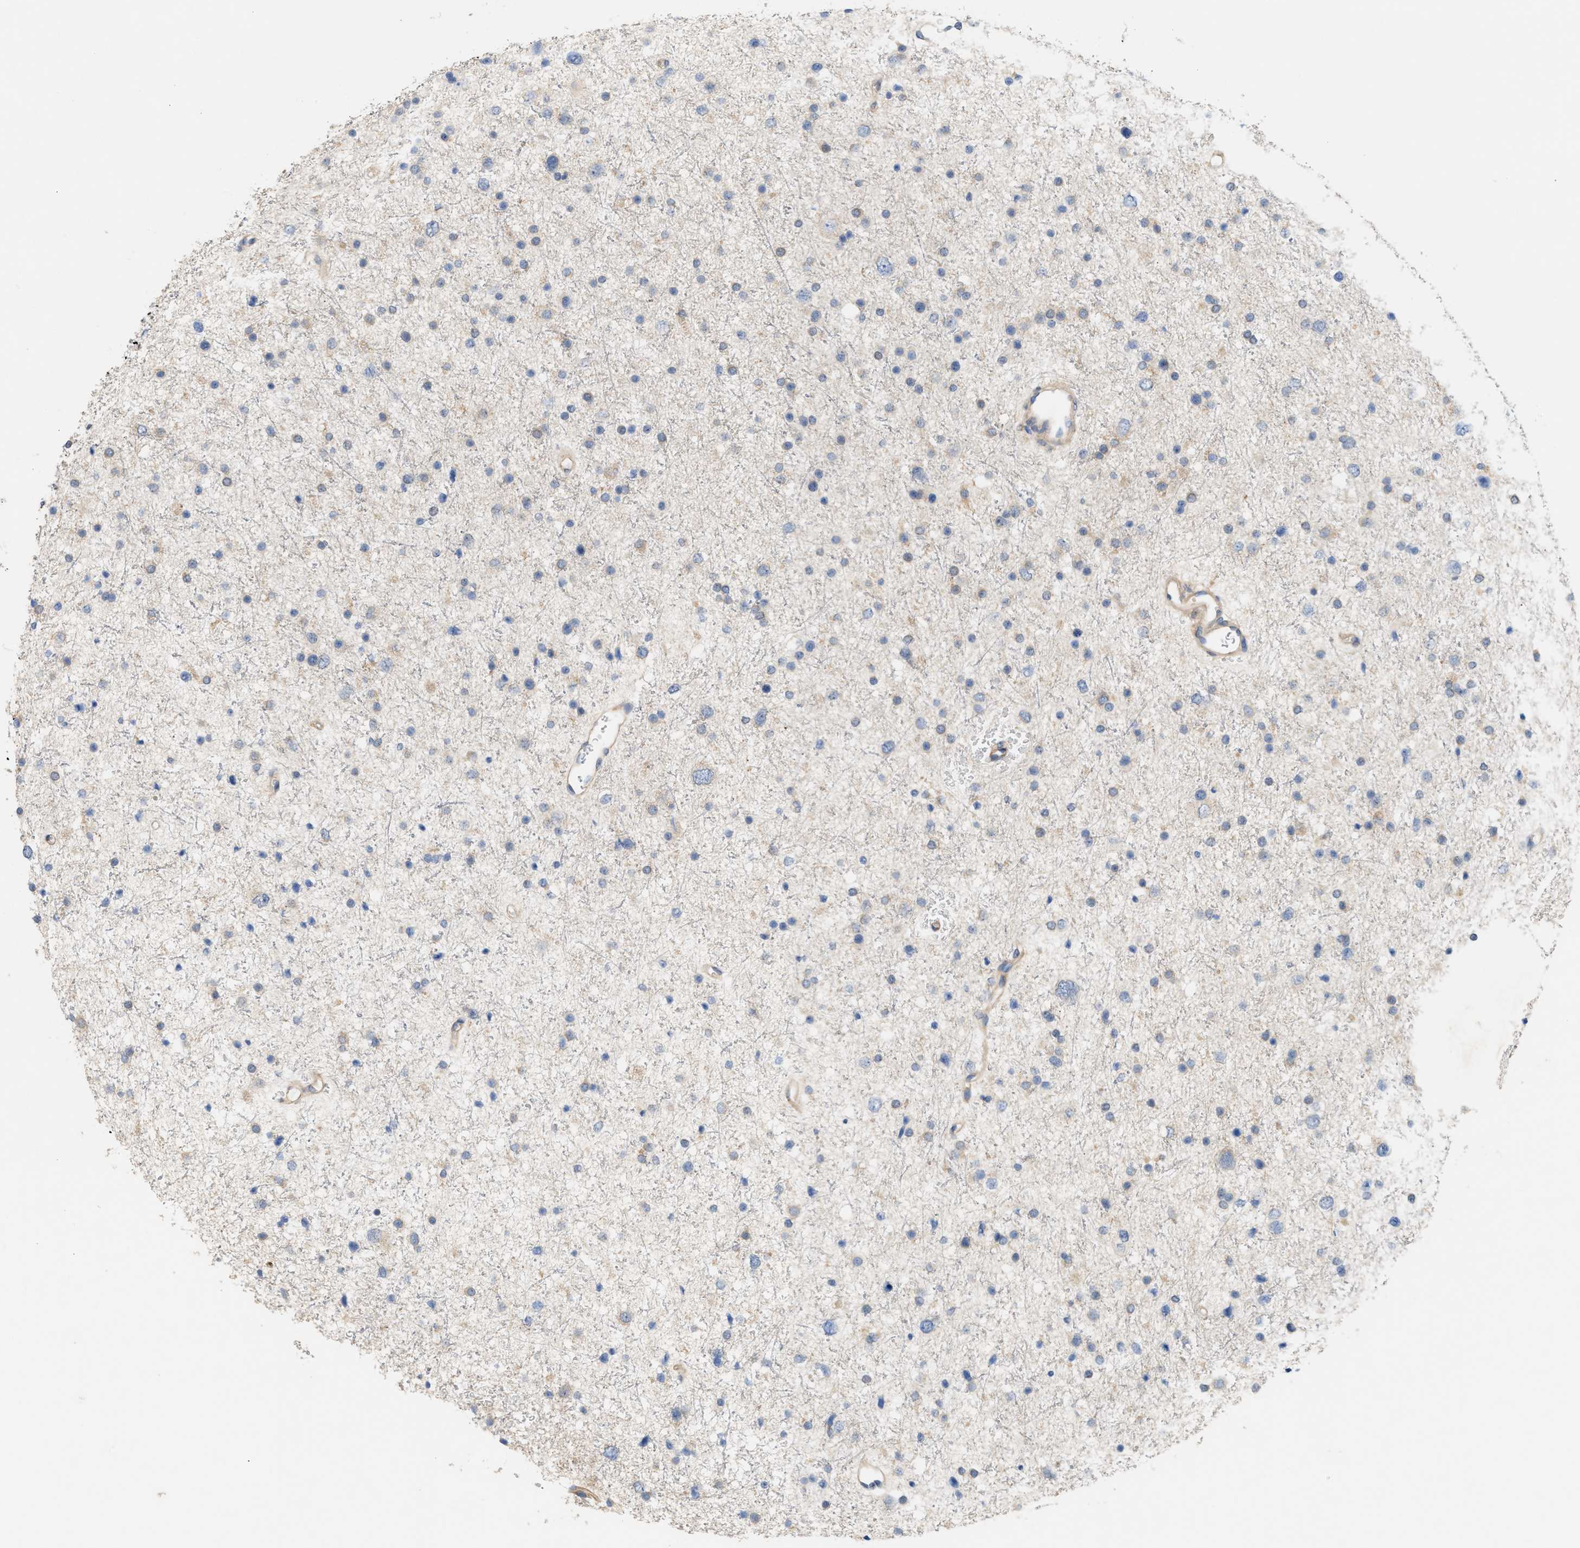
{"staining": {"intensity": "weak", "quantity": "<25%", "location": "cytoplasmic/membranous"}, "tissue": "glioma", "cell_type": "Tumor cells", "image_type": "cancer", "snomed": [{"axis": "morphology", "description": "Glioma, malignant, Low grade"}, {"axis": "topography", "description": "Brain"}], "caption": "This image is of low-grade glioma (malignant) stained with immunohistochemistry (IHC) to label a protein in brown with the nuclei are counter-stained blue. There is no staining in tumor cells.", "gene": "DBNL", "patient": {"sex": "female", "age": 37}}